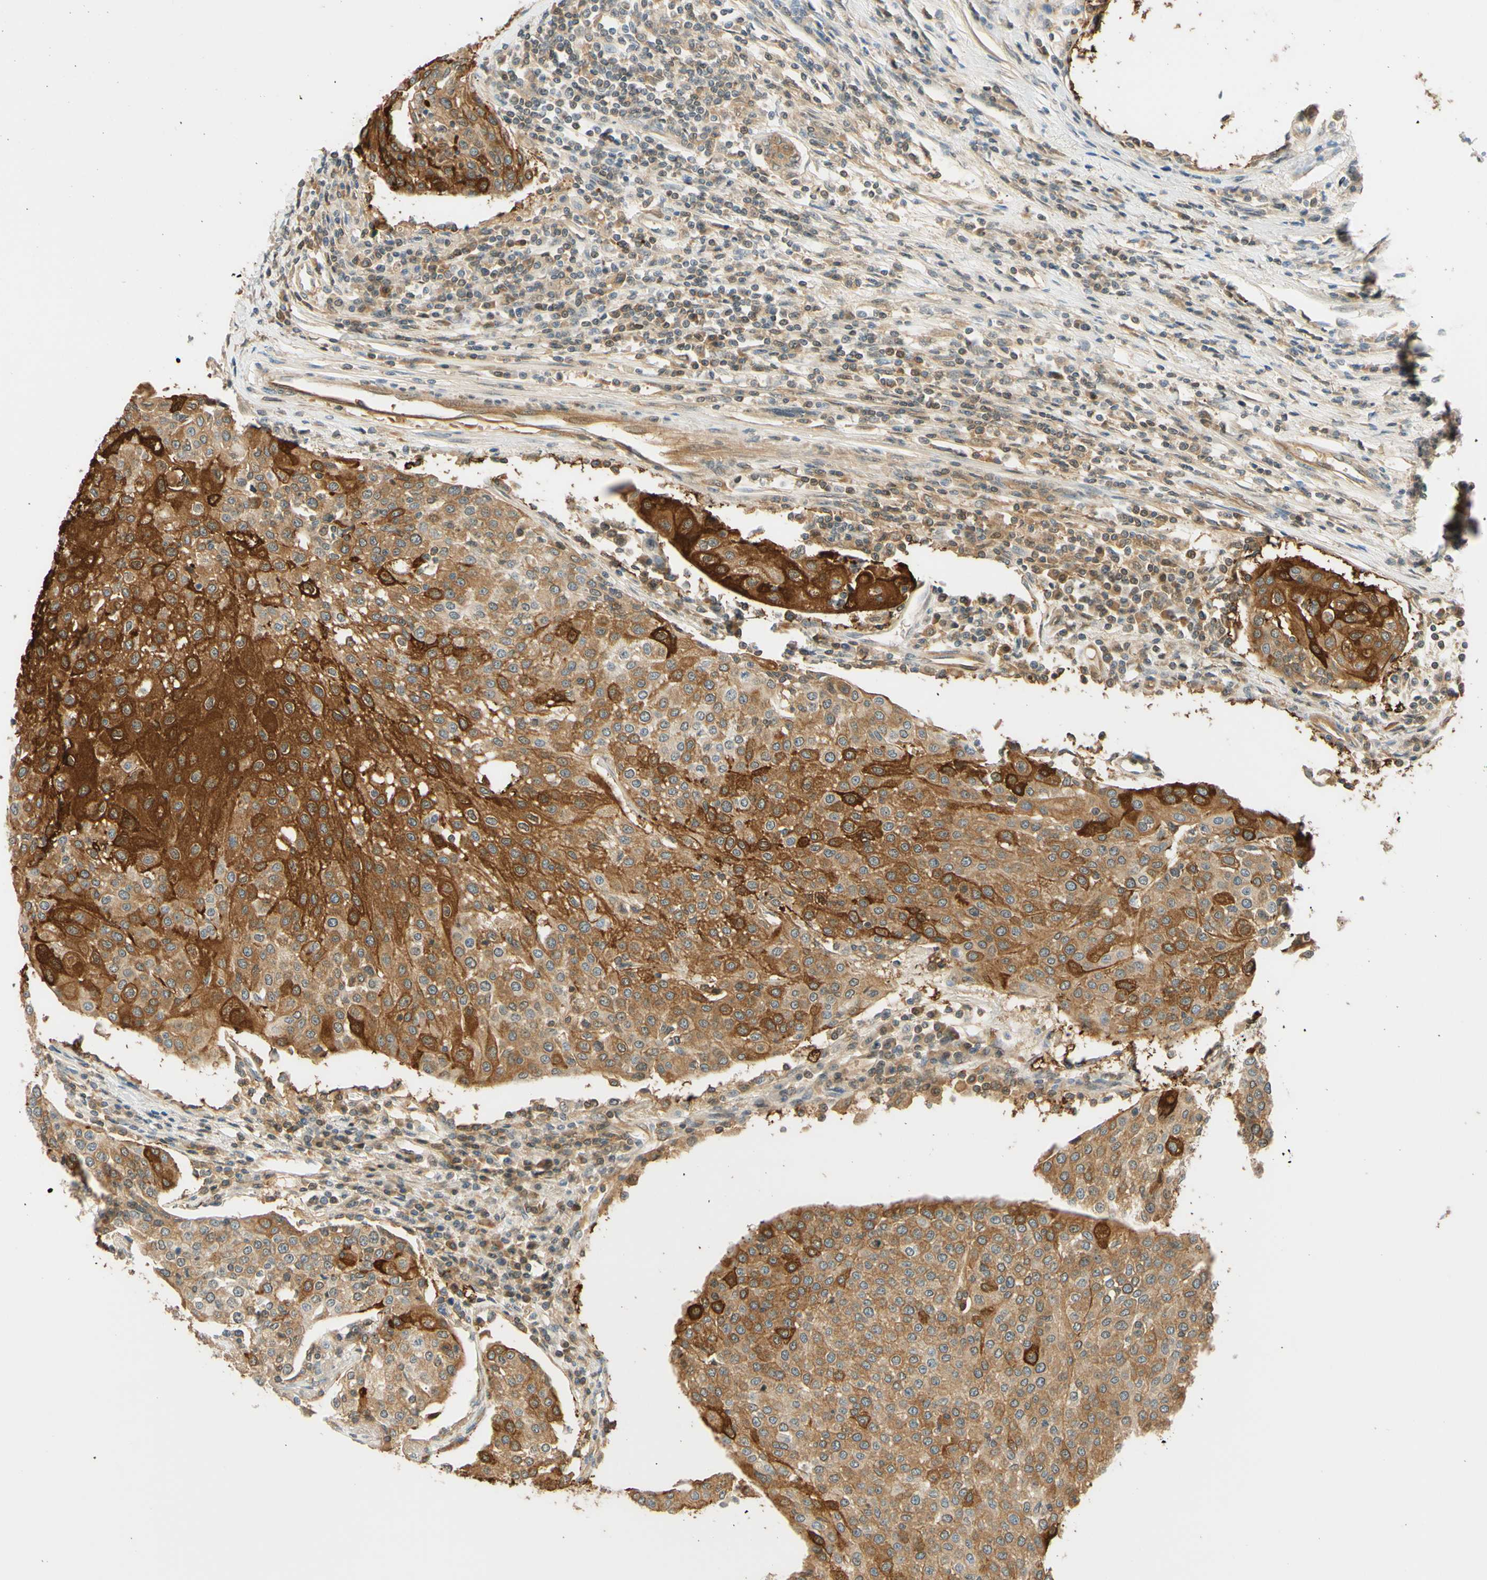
{"staining": {"intensity": "strong", "quantity": ">75%", "location": "cytoplasmic/membranous"}, "tissue": "urothelial cancer", "cell_type": "Tumor cells", "image_type": "cancer", "snomed": [{"axis": "morphology", "description": "Urothelial carcinoma, High grade"}, {"axis": "topography", "description": "Urinary bladder"}], "caption": "Immunohistochemistry of human high-grade urothelial carcinoma exhibits high levels of strong cytoplasmic/membranous expression in about >75% of tumor cells.", "gene": "C2CD2L", "patient": {"sex": "female", "age": 85}}